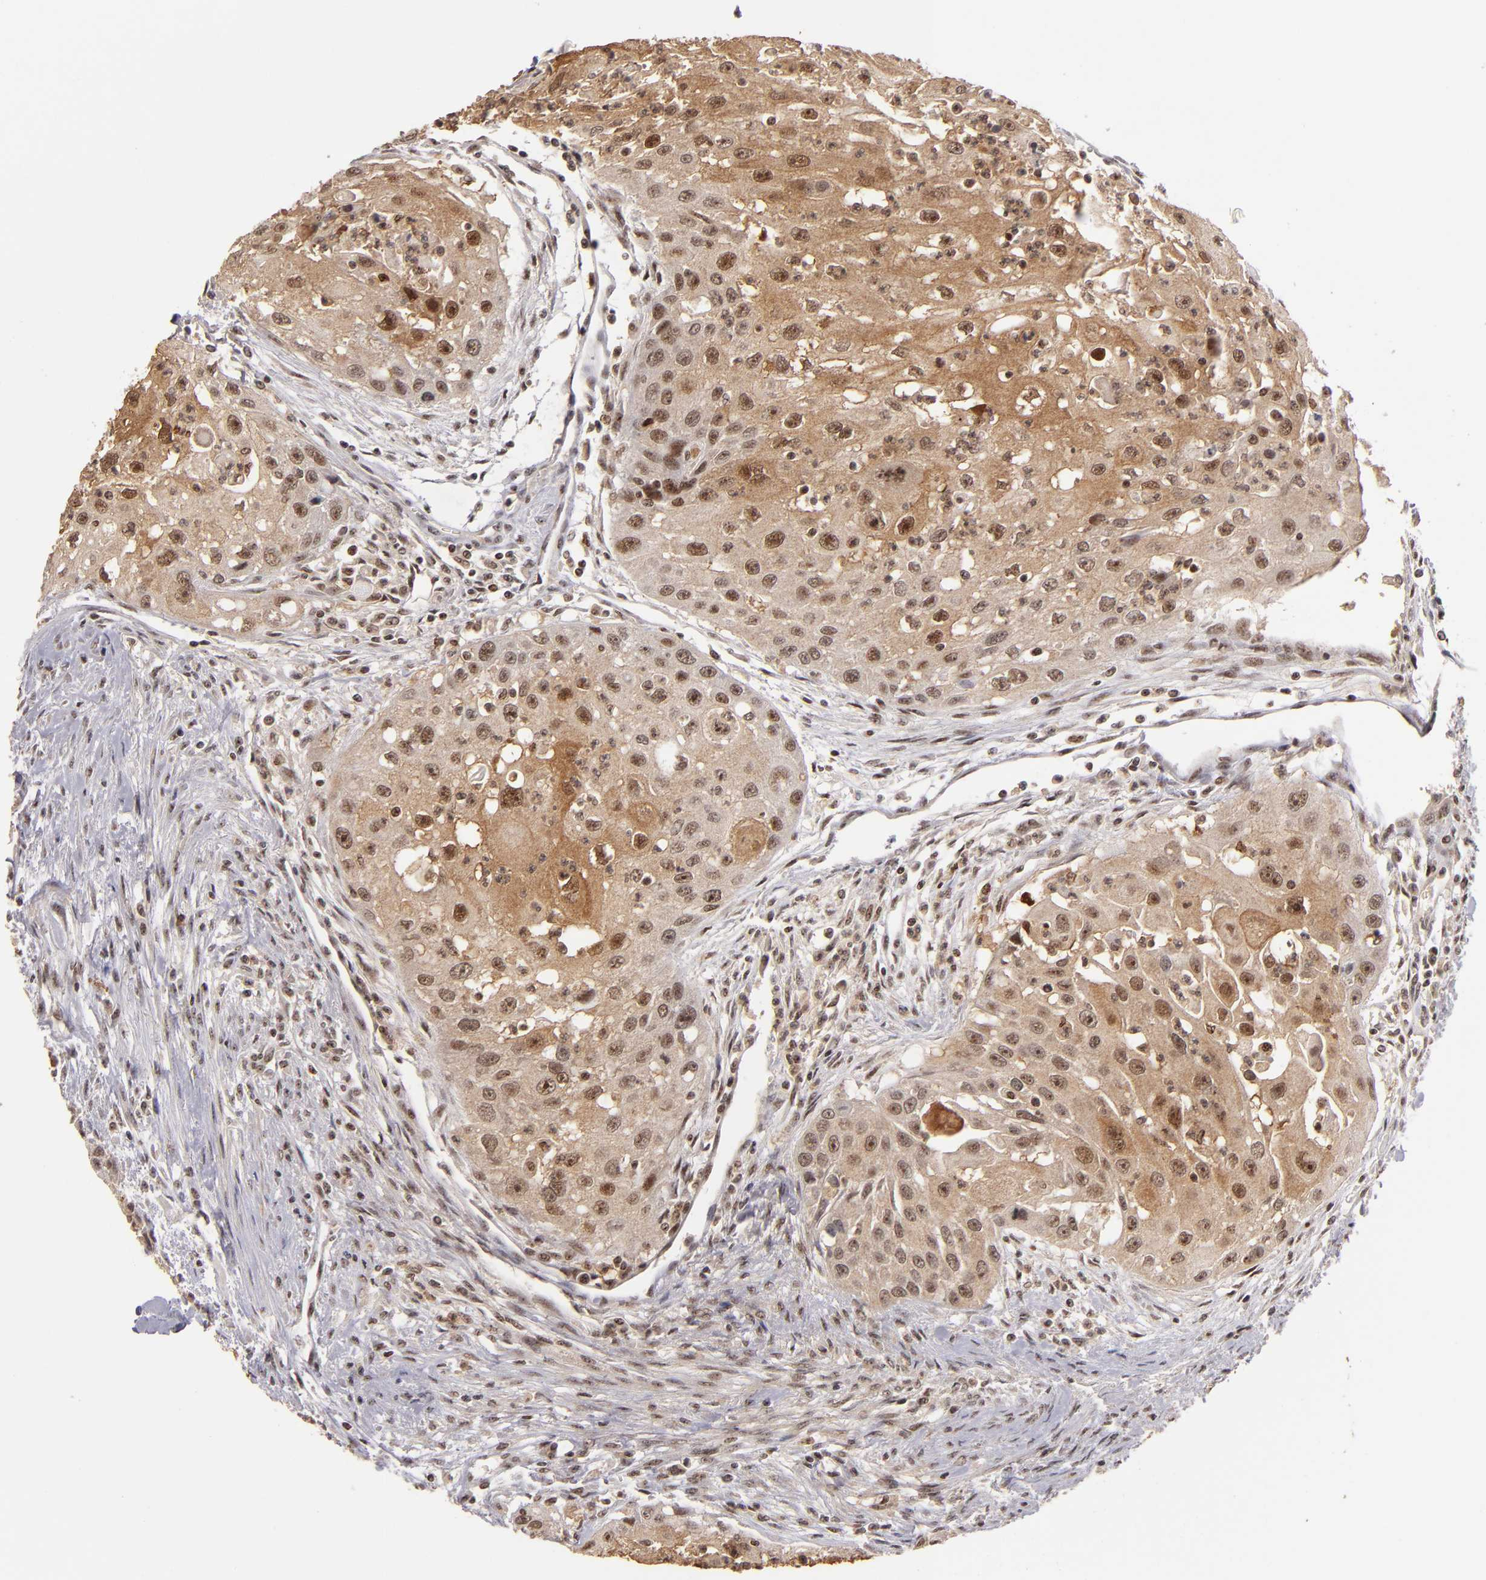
{"staining": {"intensity": "moderate", "quantity": ">75%", "location": "cytoplasmic/membranous,nuclear"}, "tissue": "head and neck cancer", "cell_type": "Tumor cells", "image_type": "cancer", "snomed": [{"axis": "morphology", "description": "Squamous cell carcinoma, NOS"}, {"axis": "topography", "description": "Head-Neck"}], "caption": "Human squamous cell carcinoma (head and neck) stained for a protein (brown) demonstrates moderate cytoplasmic/membranous and nuclear positive positivity in approximately >75% of tumor cells.", "gene": "PCNX4", "patient": {"sex": "male", "age": 64}}